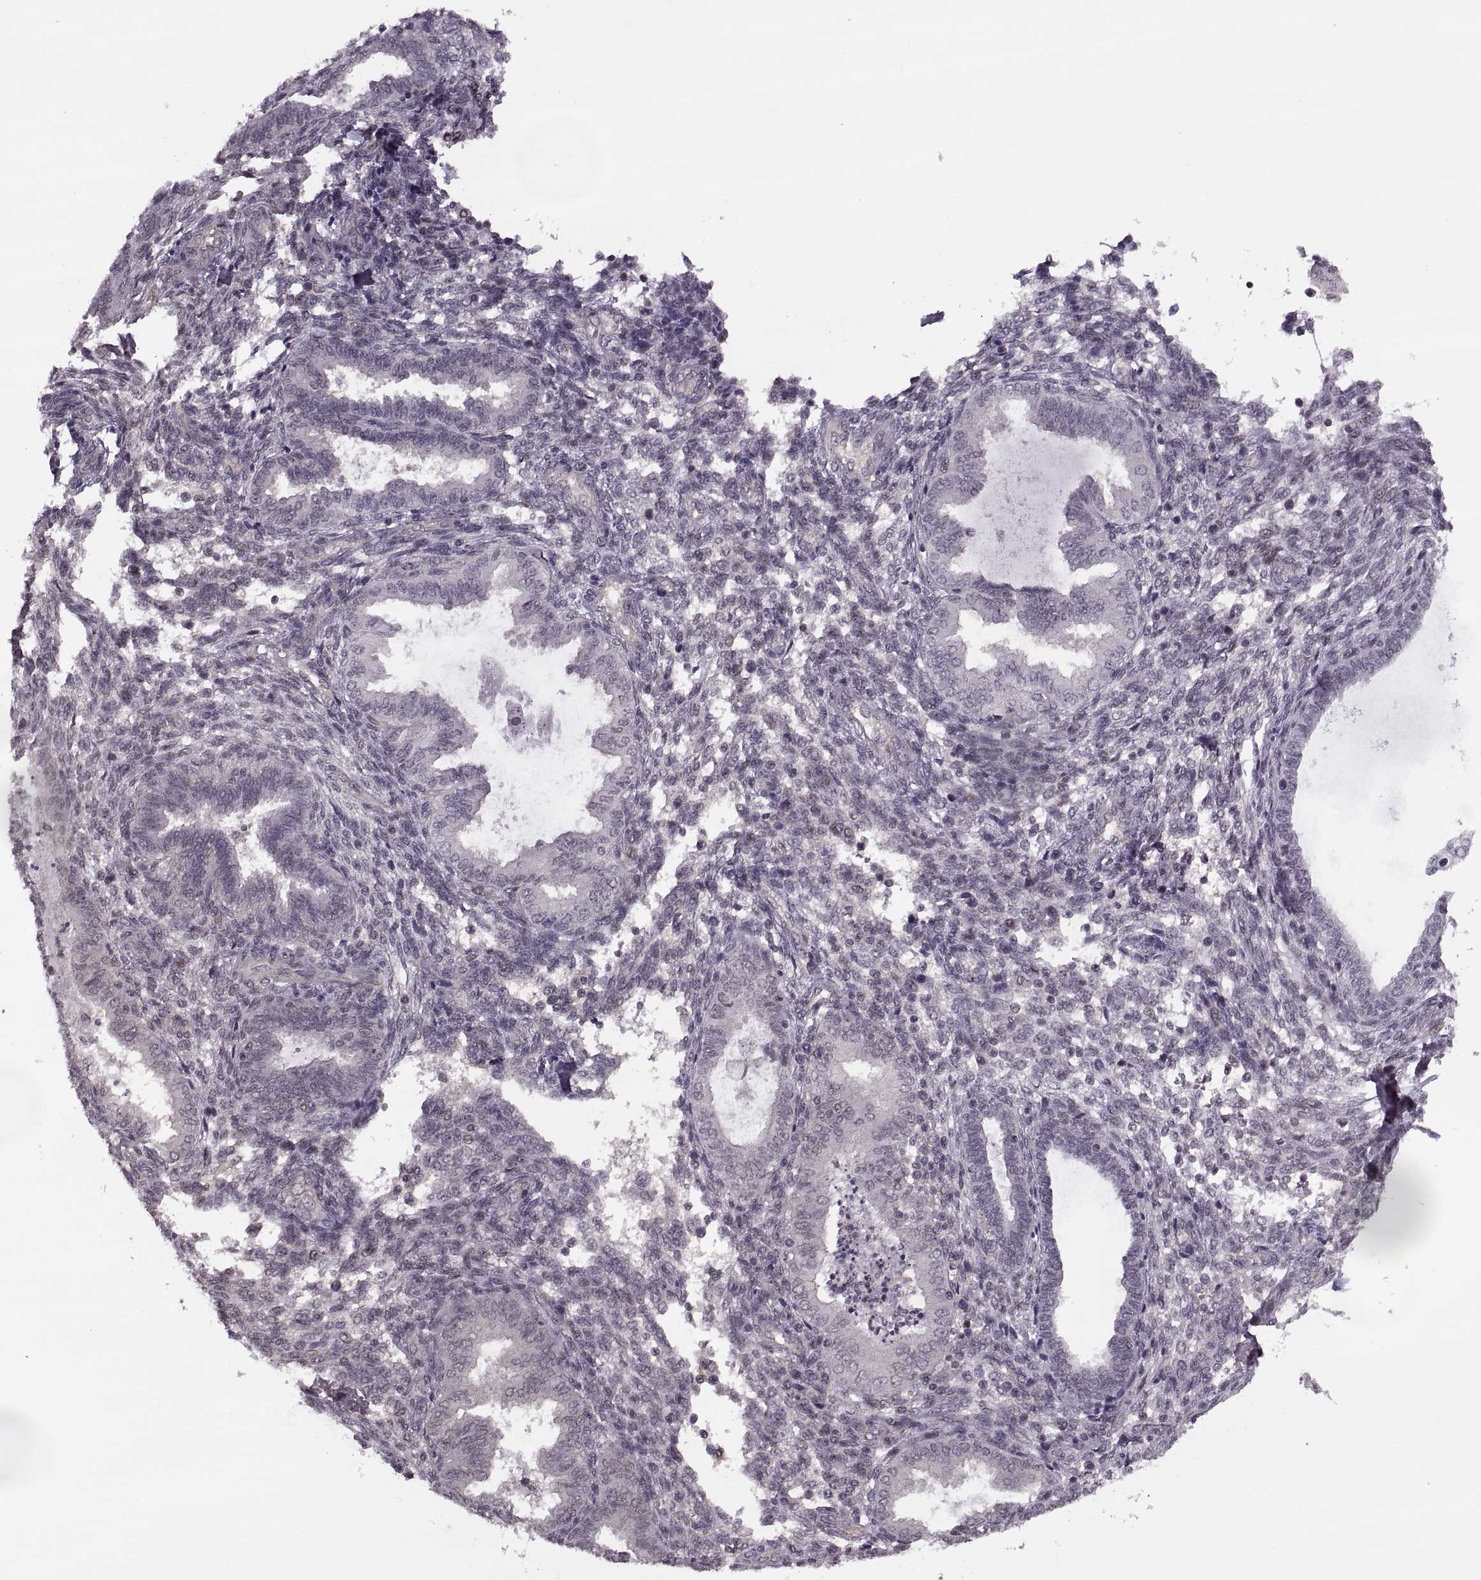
{"staining": {"intensity": "negative", "quantity": "none", "location": "none"}, "tissue": "endometrium", "cell_type": "Cells in endometrial stroma", "image_type": "normal", "snomed": [{"axis": "morphology", "description": "Normal tissue, NOS"}, {"axis": "topography", "description": "Endometrium"}], "caption": "Immunohistochemistry of normal endometrium demonstrates no positivity in cells in endometrial stroma. (Immunohistochemistry, brightfield microscopy, high magnification).", "gene": "LUZP2", "patient": {"sex": "female", "age": 42}}